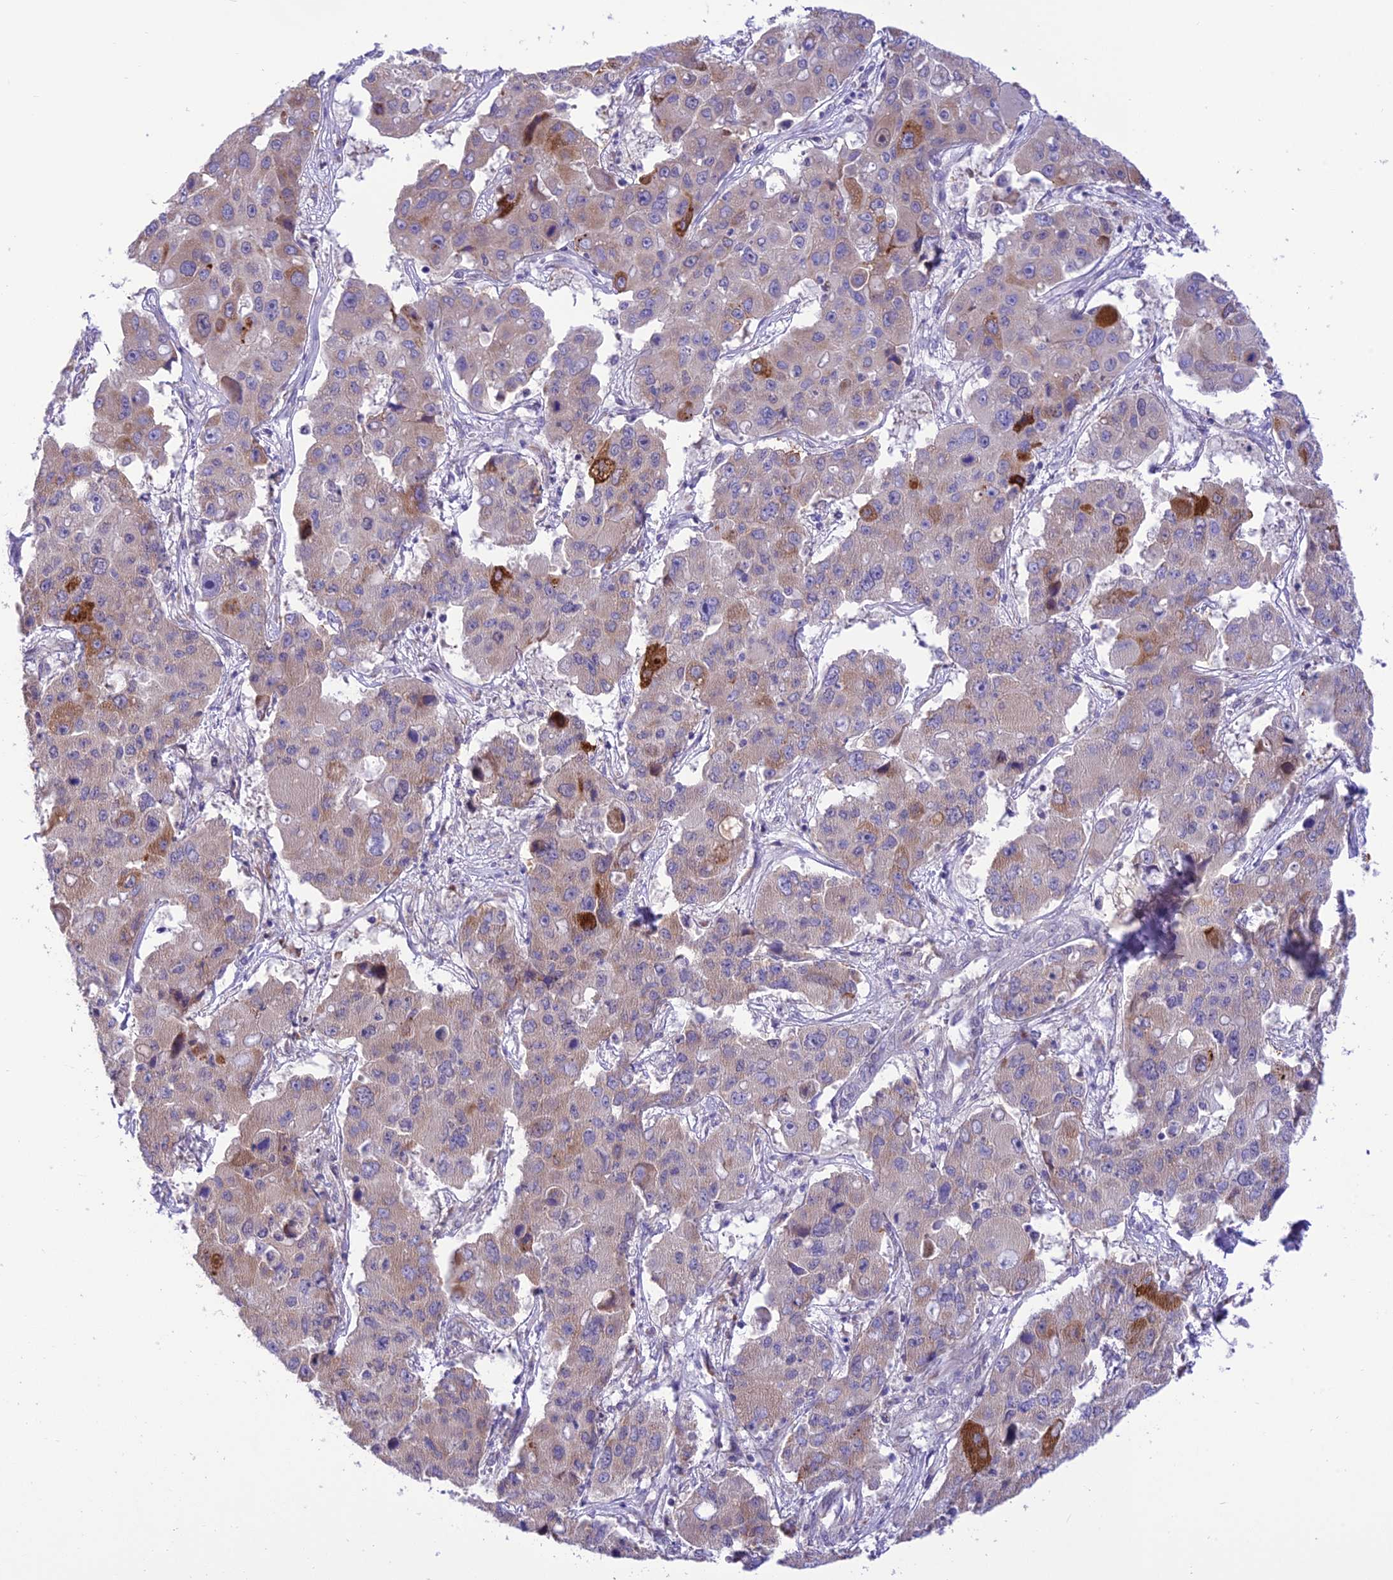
{"staining": {"intensity": "moderate", "quantity": "<25%", "location": "cytoplasmic/membranous"}, "tissue": "liver cancer", "cell_type": "Tumor cells", "image_type": "cancer", "snomed": [{"axis": "morphology", "description": "Cholangiocarcinoma"}, {"axis": "topography", "description": "Liver"}], "caption": "Tumor cells show low levels of moderate cytoplasmic/membranous positivity in approximately <25% of cells in cholangiocarcinoma (liver). (Brightfield microscopy of DAB IHC at high magnification).", "gene": "RNF126", "patient": {"sex": "male", "age": 67}}